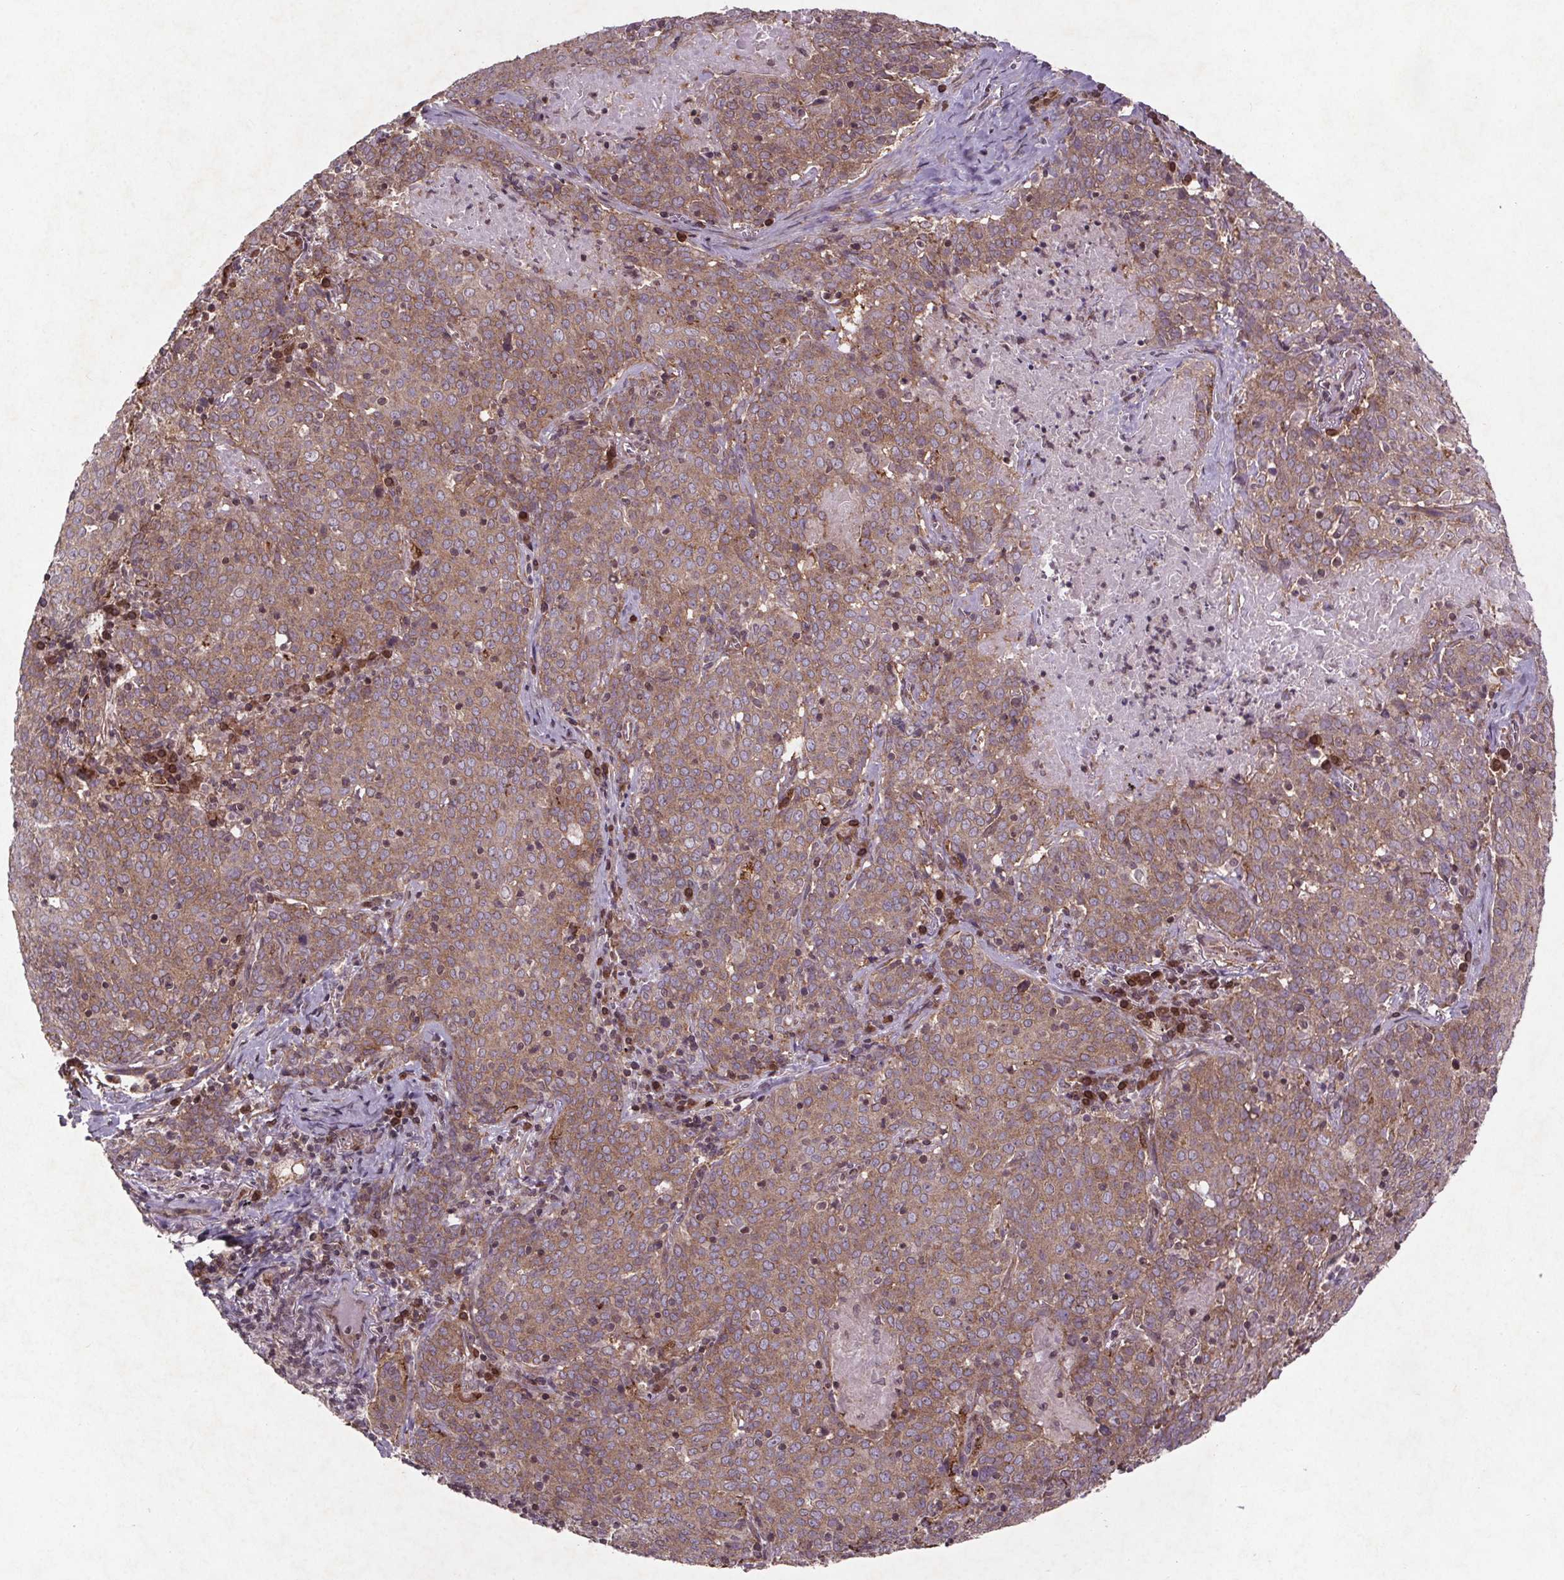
{"staining": {"intensity": "moderate", "quantity": ">75%", "location": "cytoplasmic/membranous"}, "tissue": "lung cancer", "cell_type": "Tumor cells", "image_type": "cancer", "snomed": [{"axis": "morphology", "description": "Squamous cell carcinoma, NOS"}, {"axis": "topography", "description": "Lung"}], "caption": "Moderate cytoplasmic/membranous expression is seen in approximately >75% of tumor cells in lung squamous cell carcinoma.", "gene": "STRN3", "patient": {"sex": "male", "age": 82}}